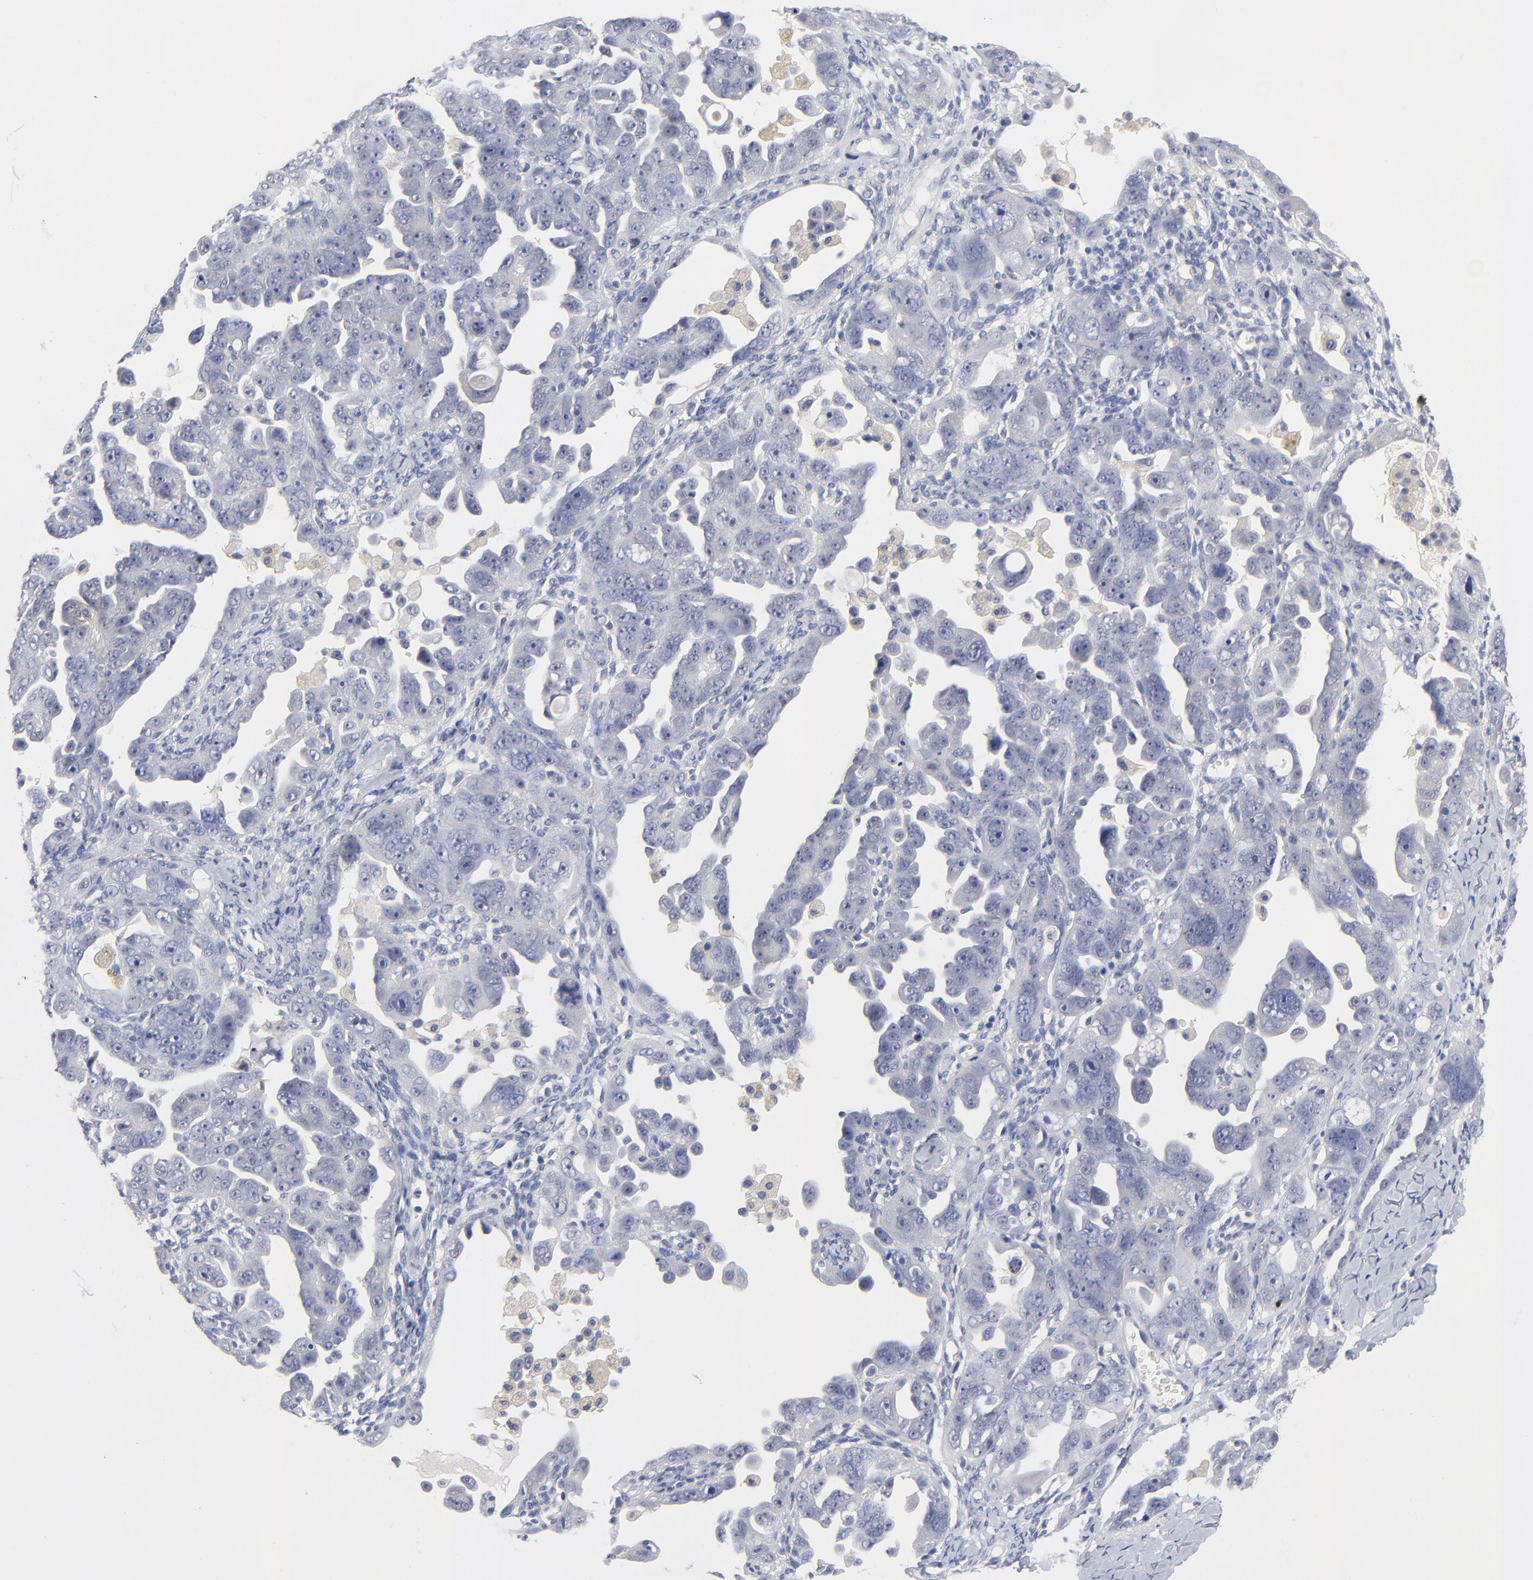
{"staining": {"intensity": "negative", "quantity": "none", "location": "none"}, "tissue": "ovarian cancer", "cell_type": "Tumor cells", "image_type": "cancer", "snomed": [{"axis": "morphology", "description": "Cystadenocarcinoma, serous, NOS"}, {"axis": "topography", "description": "Ovary"}], "caption": "Immunohistochemistry (IHC) of human ovarian cancer (serous cystadenocarcinoma) shows no staining in tumor cells.", "gene": "CLEC4G", "patient": {"sex": "female", "age": 66}}